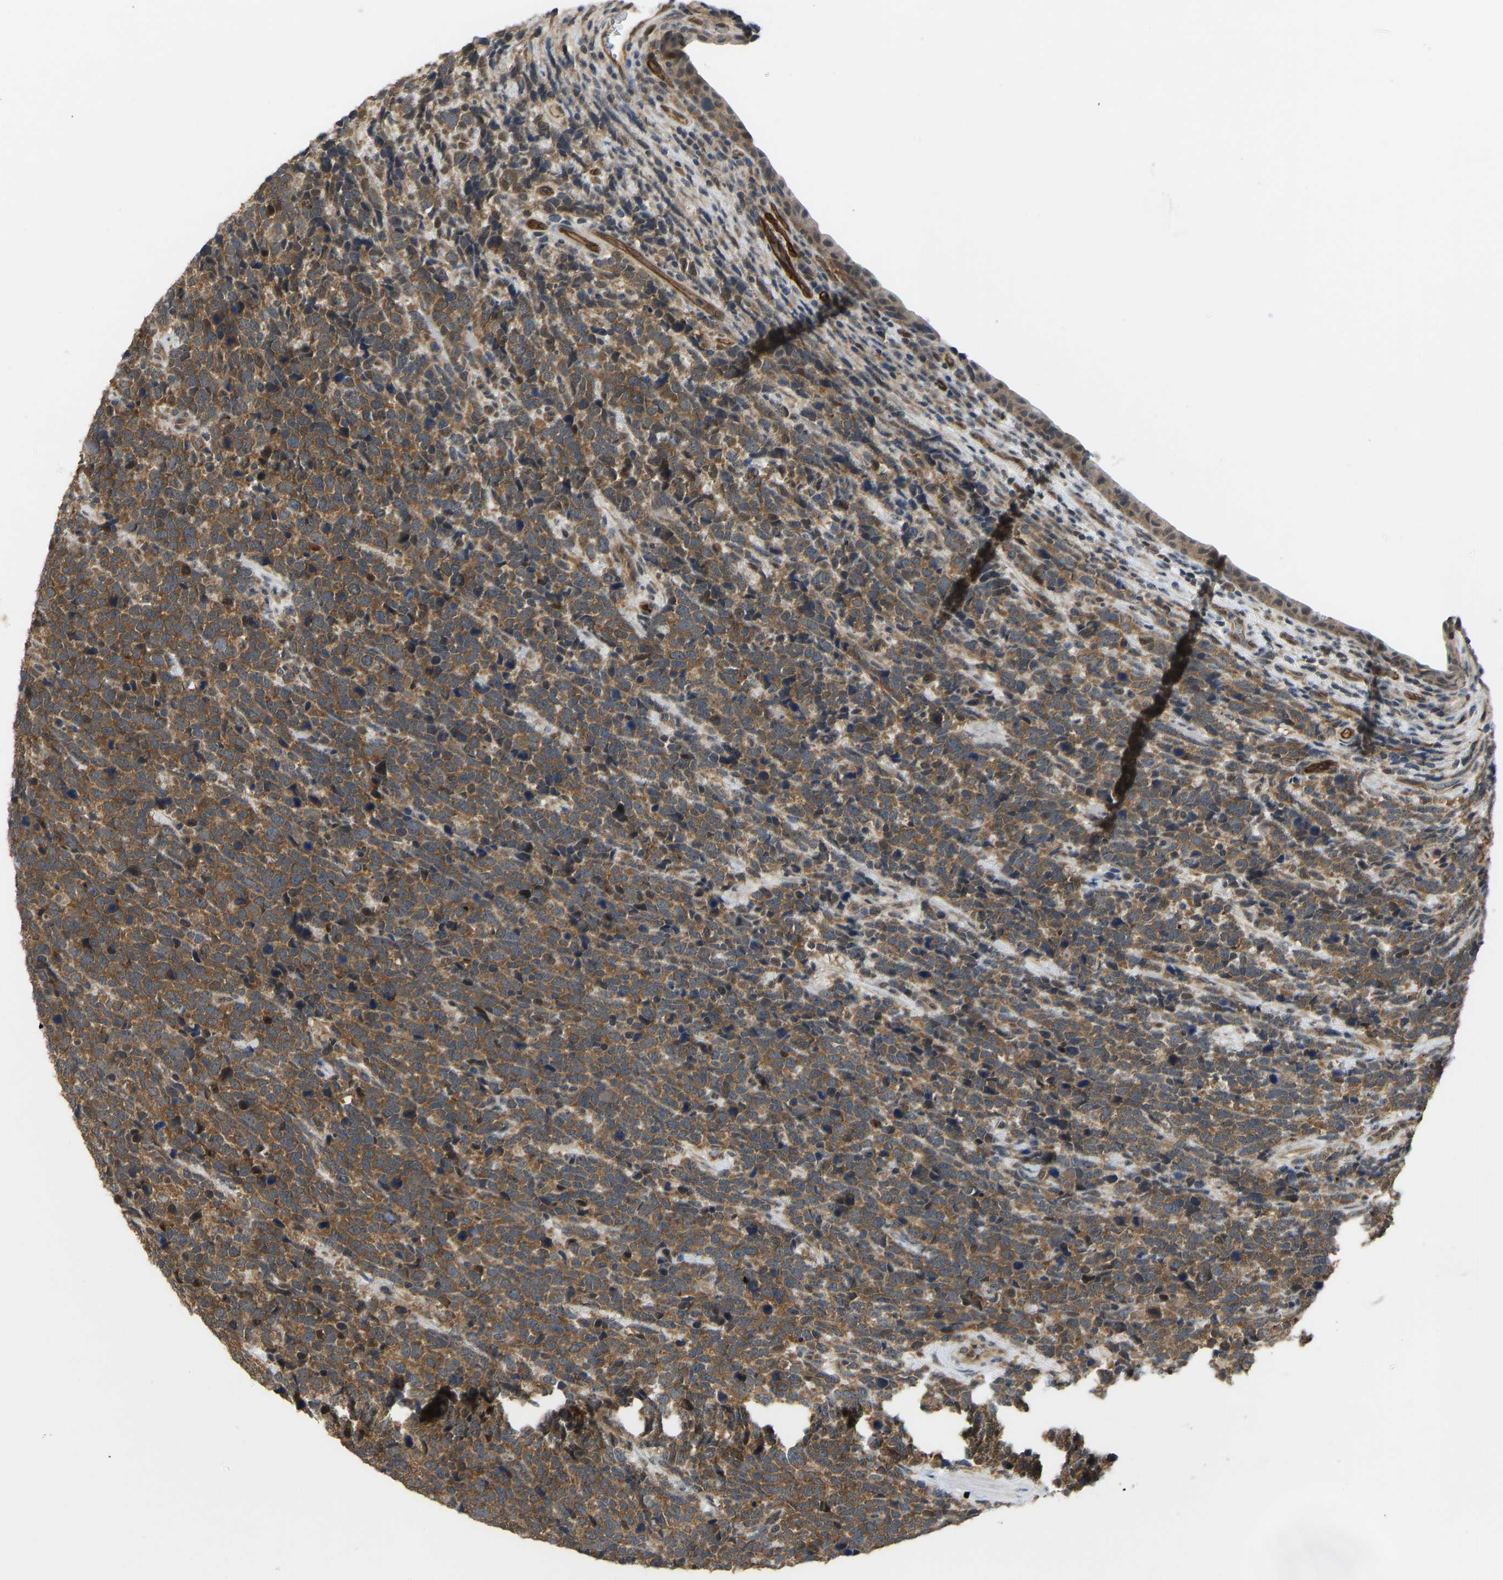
{"staining": {"intensity": "moderate", "quantity": ">75%", "location": "cytoplasmic/membranous"}, "tissue": "urothelial cancer", "cell_type": "Tumor cells", "image_type": "cancer", "snomed": [{"axis": "morphology", "description": "Urothelial carcinoma, High grade"}, {"axis": "topography", "description": "Urinary bladder"}], "caption": "Immunohistochemical staining of human urothelial cancer shows medium levels of moderate cytoplasmic/membranous protein positivity in approximately >75% of tumor cells.", "gene": "CCT8", "patient": {"sex": "female", "age": 82}}